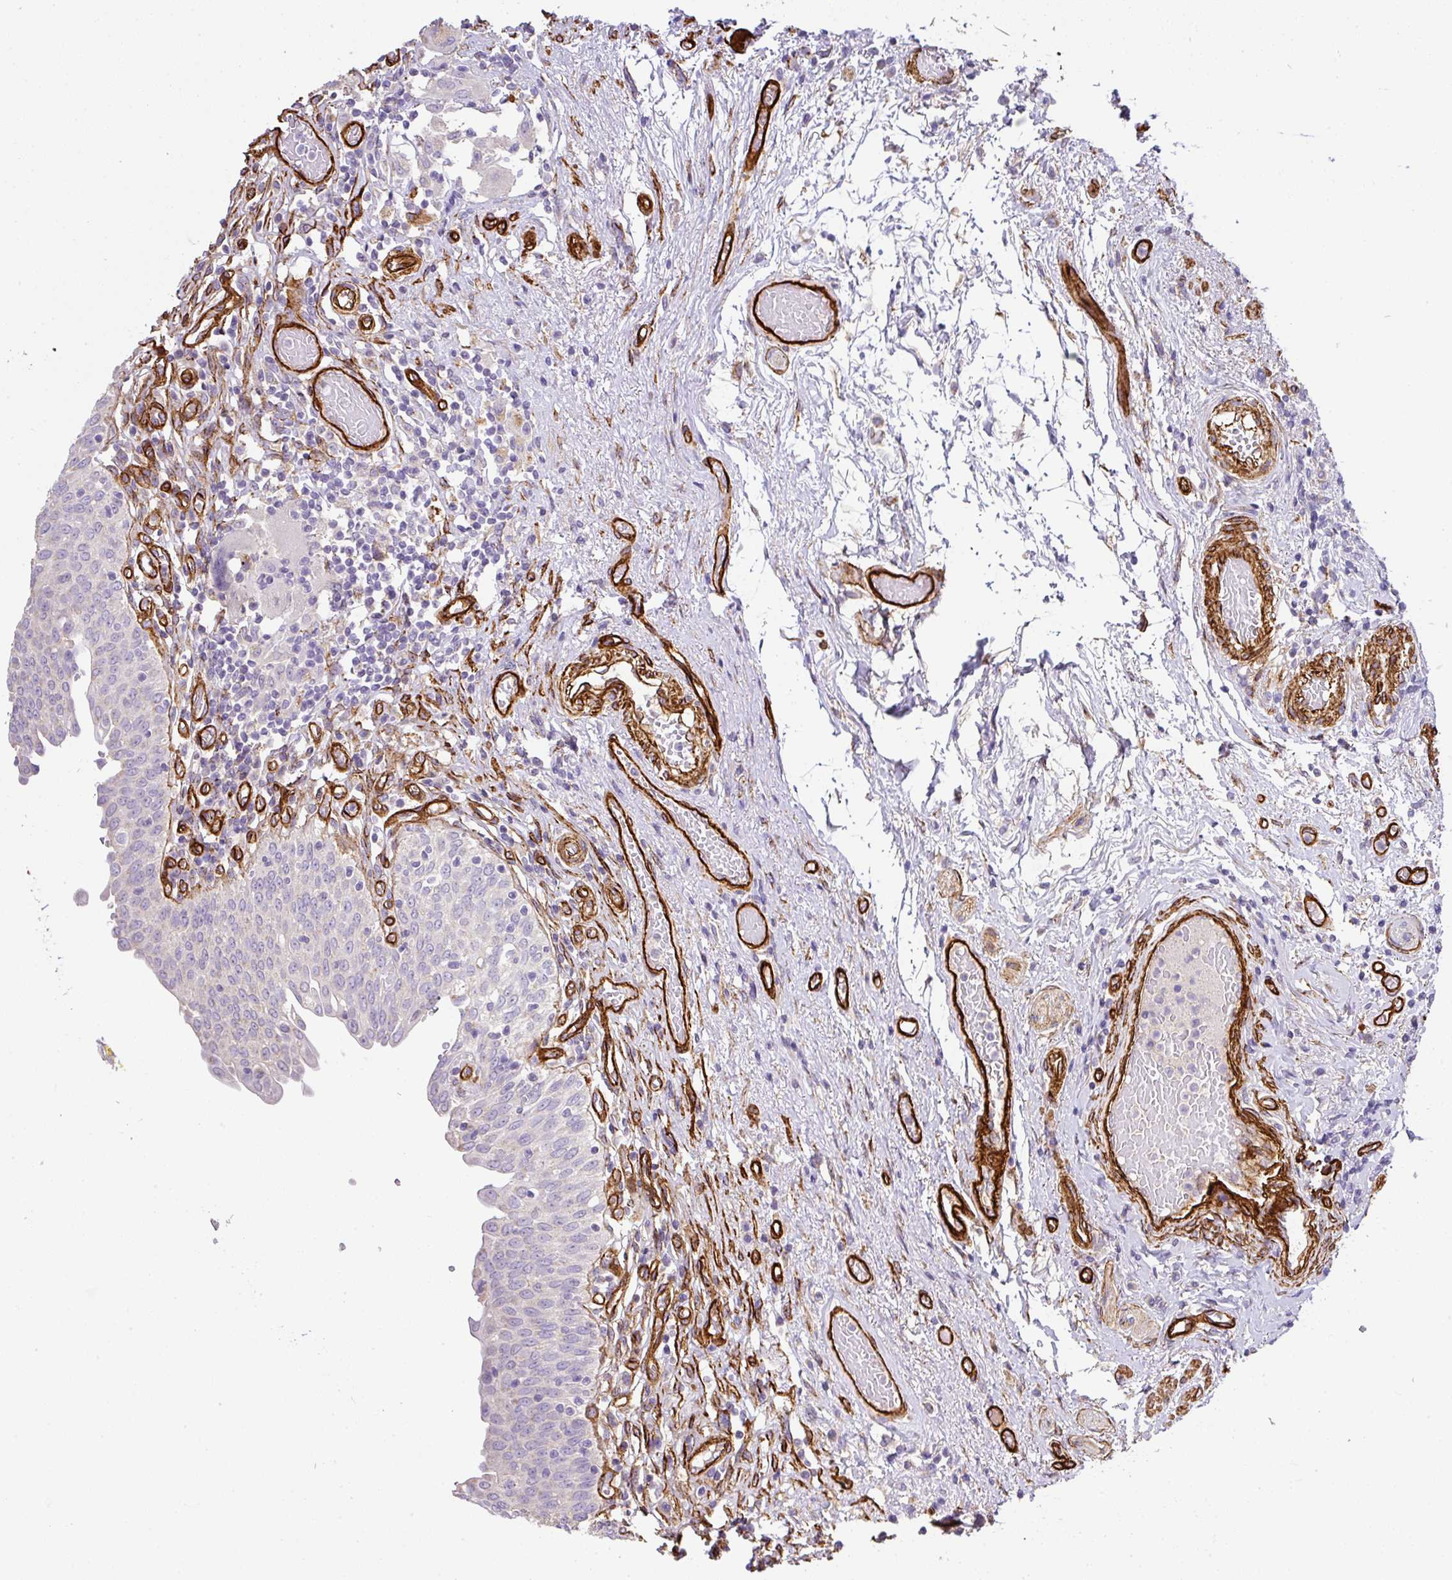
{"staining": {"intensity": "weak", "quantity": "<25%", "location": "cytoplasmic/membranous"}, "tissue": "urinary bladder", "cell_type": "Urothelial cells", "image_type": "normal", "snomed": [{"axis": "morphology", "description": "Normal tissue, NOS"}, {"axis": "topography", "description": "Urinary bladder"}], "caption": "Unremarkable urinary bladder was stained to show a protein in brown. There is no significant positivity in urothelial cells.", "gene": "SLC25A17", "patient": {"sex": "male", "age": 71}}